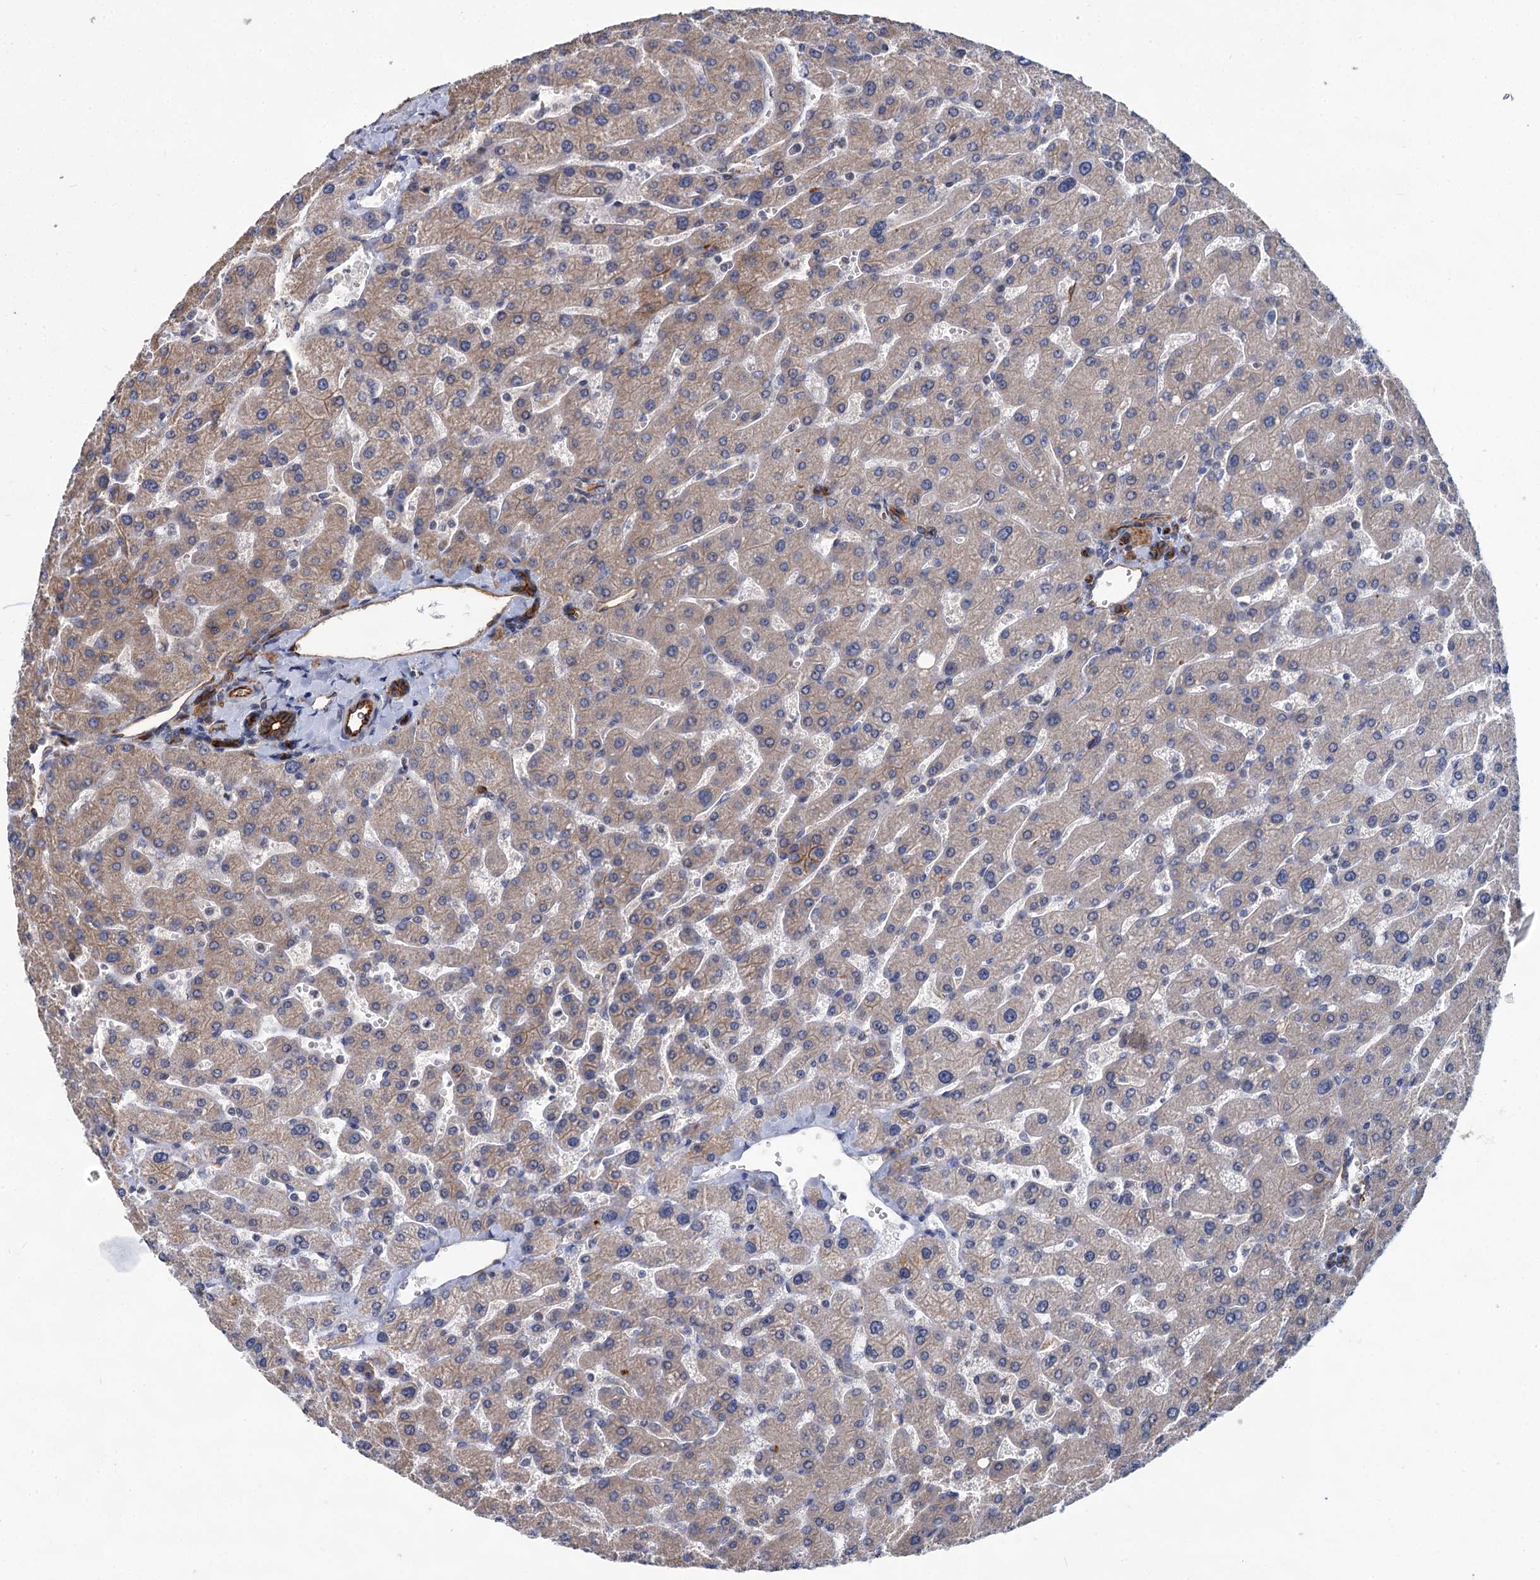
{"staining": {"intensity": "strong", "quantity": ">75%", "location": "cytoplasmic/membranous"}, "tissue": "liver", "cell_type": "Cholangiocytes", "image_type": "normal", "snomed": [{"axis": "morphology", "description": "Normal tissue, NOS"}, {"axis": "topography", "description": "Liver"}], "caption": "Brown immunohistochemical staining in benign human liver reveals strong cytoplasmic/membranous expression in approximately >75% of cholangiocytes. Immunohistochemistry stains the protein in brown and the nuclei are stained blue.", "gene": "ABLIM1", "patient": {"sex": "male", "age": 55}}